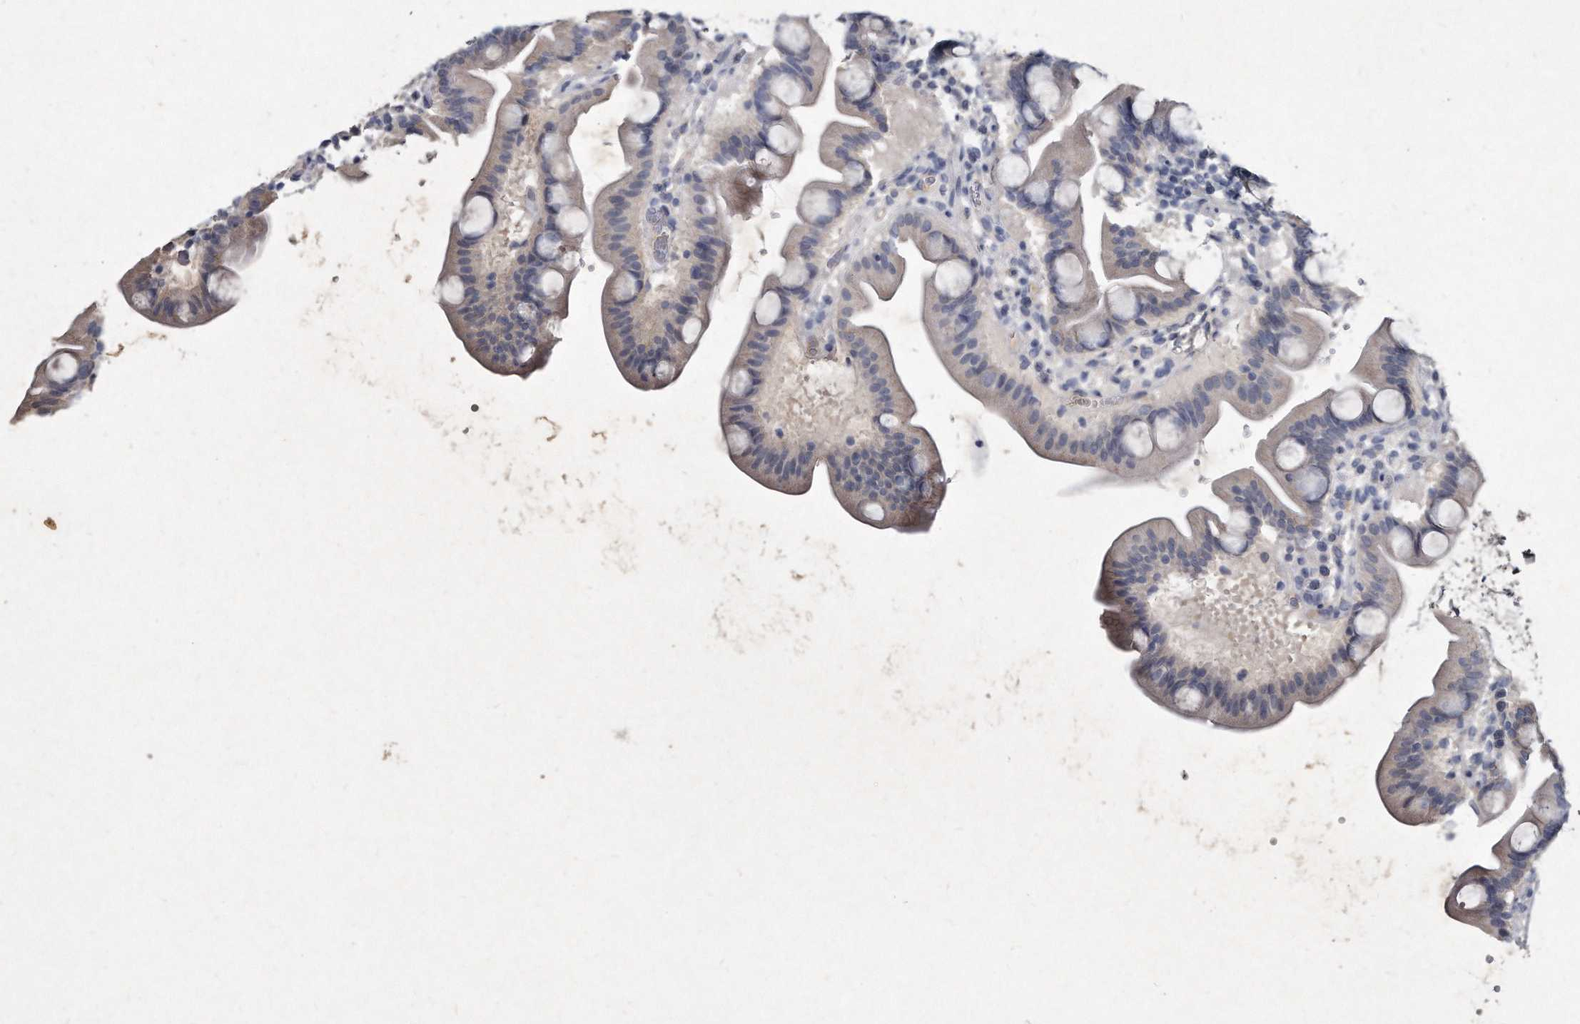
{"staining": {"intensity": "weak", "quantity": "25%-75%", "location": "cytoplasmic/membranous"}, "tissue": "duodenum", "cell_type": "Glandular cells", "image_type": "normal", "snomed": [{"axis": "morphology", "description": "Normal tissue, NOS"}, {"axis": "topography", "description": "Duodenum"}], "caption": "Immunohistochemical staining of normal duodenum reveals low levels of weak cytoplasmic/membranous positivity in approximately 25%-75% of glandular cells.", "gene": "KLHDC3", "patient": {"sex": "male", "age": 54}}